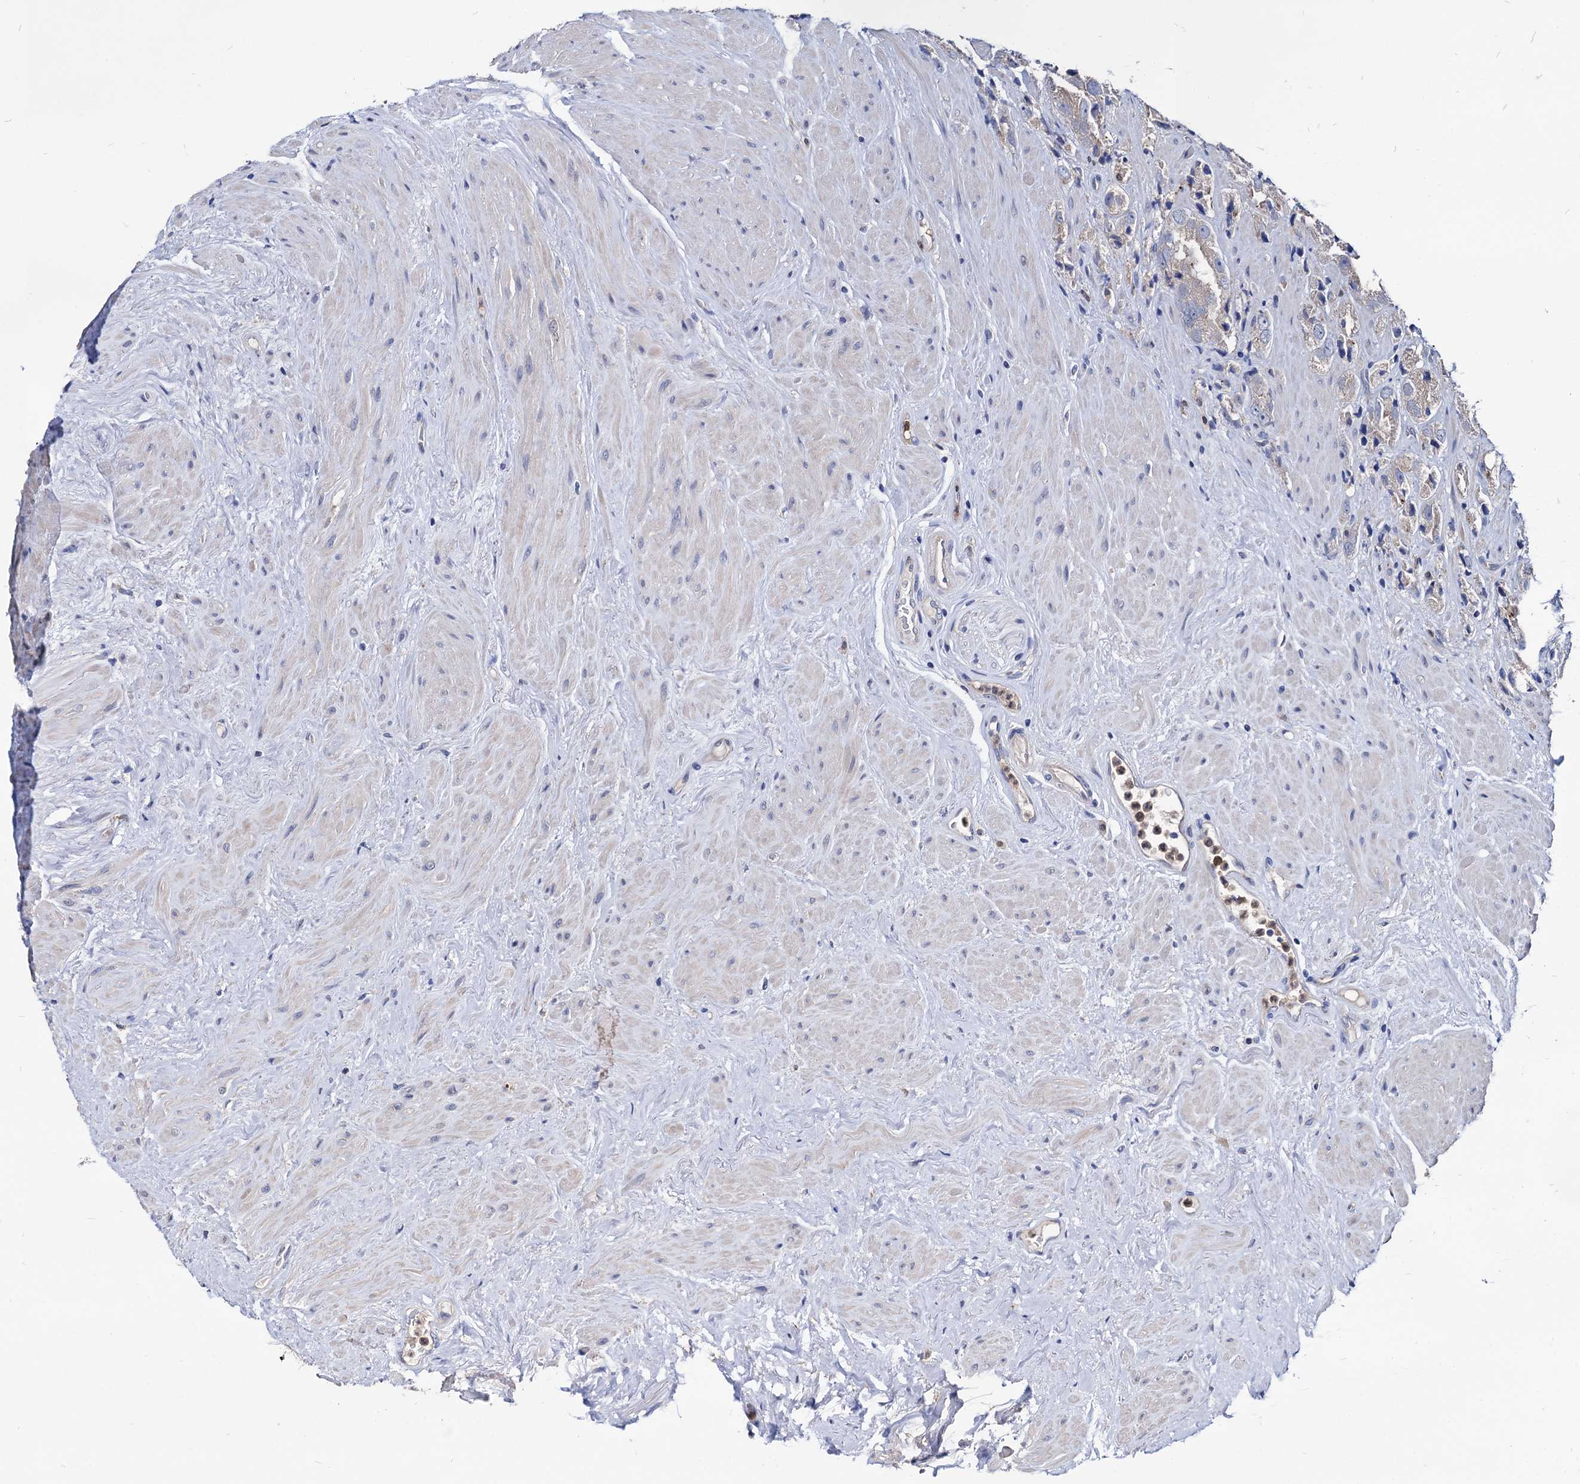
{"staining": {"intensity": "negative", "quantity": "none", "location": "none"}, "tissue": "prostate cancer", "cell_type": "Tumor cells", "image_type": "cancer", "snomed": [{"axis": "morphology", "description": "Adenocarcinoma, NOS"}, {"axis": "topography", "description": "Prostate"}], "caption": "Photomicrograph shows no significant protein positivity in tumor cells of prostate cancer.", "gene": "CPPED1", "patient": {"sex": "male", "age": 79}}